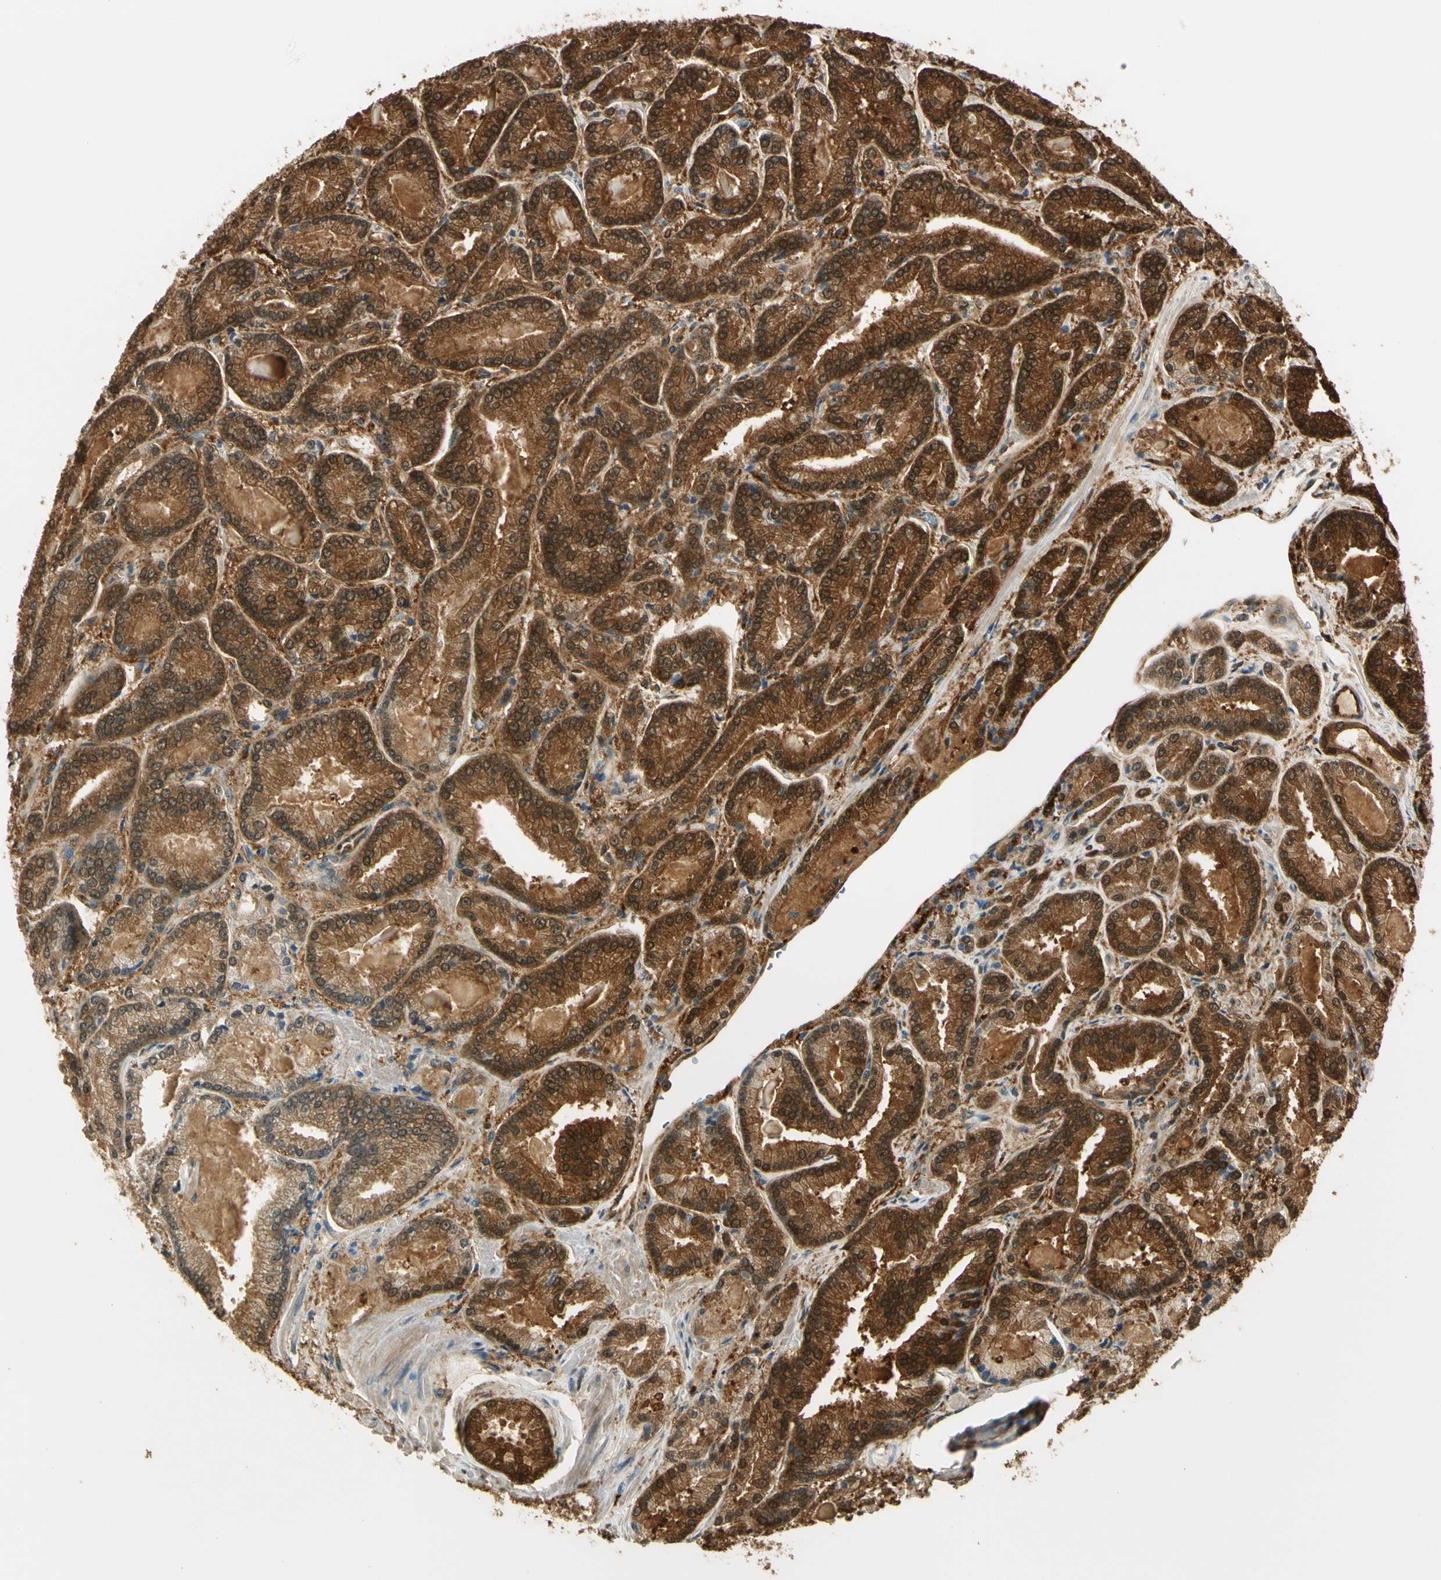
{"staining": {"intensity": "strong", "quantity": ">75%", "location": "cytoplasmic/membranous,nuclear"}, "tissue": "prostate cancer", "cell_type": "Tumor cells", "image_type": "cancer", "snomed": [{"axis": "morphology", "description": "Adenocarcinoma, Low grade"}, {"axis": "topography", "description": "Prostate"}], "caption": "Immunohistochemical staining of human low-grade adenocarcinoma (prostate) reveals strong cytoplasmic/membranous and nuclear protein positivity in about >75% of tumor cells. (DAB IHC, brown staining for protein, blue staining for nuclei).", "gene": "SERPINB6", "patient": {"sex": "male", "age": 59}}